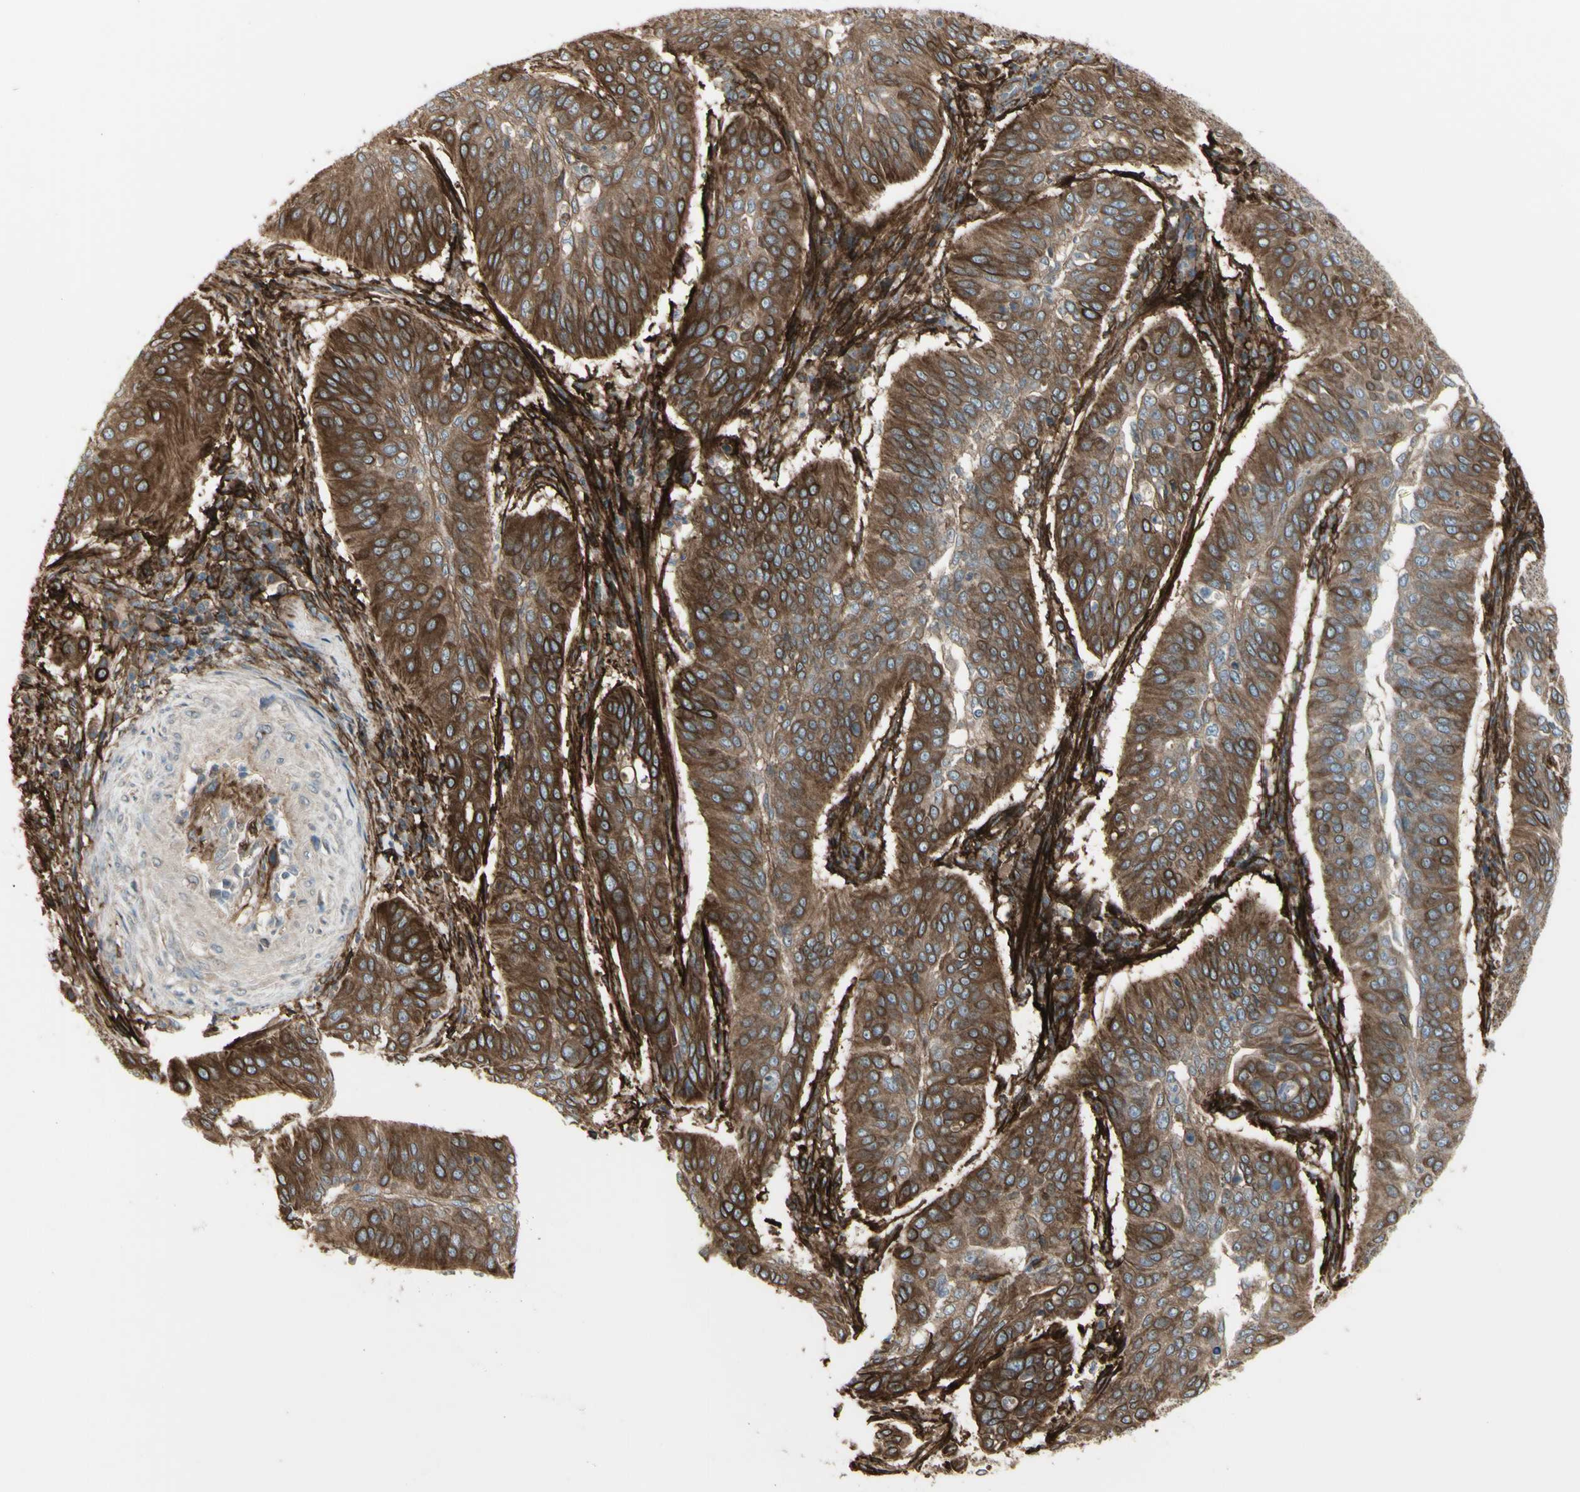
{"staining": {"intensity": "moderate", "quantity": ">75%", "location": "cytoplasmic/membranous"}, "tissue": "cervical cancer", "cell_type": "Tumor cells", "image_type": "cancer", "snomed": [{"axis": "morphology", "description": "Normal tissue, NOS"}, {"axis": "morphology", "description": "Squamous cell carcinoma, NOS"}, {"axis": "topography", "description": "Cervix"}], "caption": "An image showing moderate cytoplasmic/membranous positivity in approximately >75% of tumor cells in cervical cancer, as visualized by brown immunohistochemical staining.", "gene": "CD276", "patient": {"sex": "female", "age": 39}}